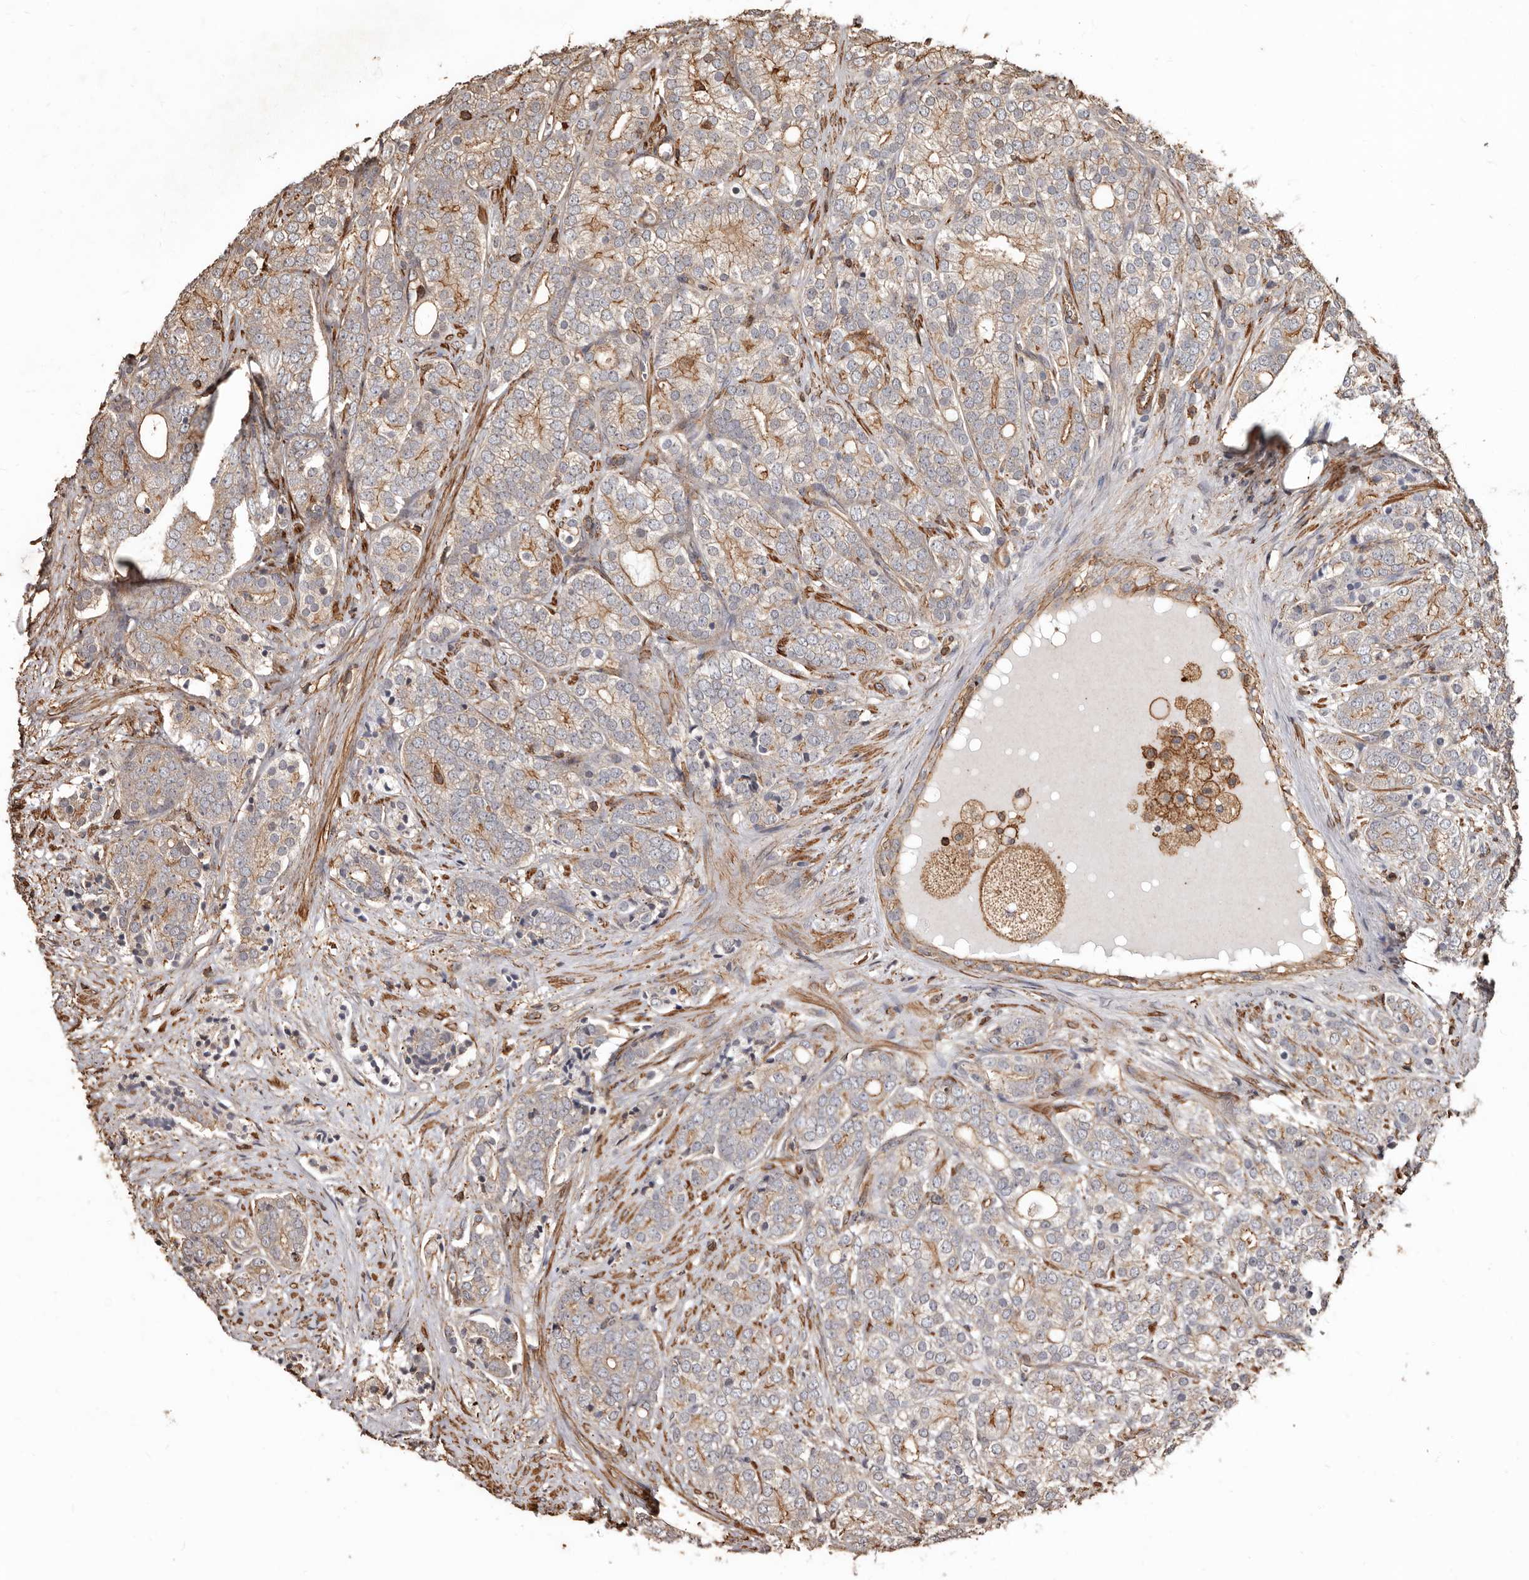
{"staining": {"intensity": "weak", "quantity": ">75%", "location": "cytoplasmic/membranous"}, "tissue": "prostate cancer", "cell_type": "Tumor cells", "image_type": "cancer", "snomed": [{"axis": "morphology", "description": "Adenocarcinoma, High grade"}, {"axis": "topography", "description": "Prostate"}], "caption": "IHC (DAB (3,3'-diaminobenzidine)) staining of human high-grade adenocarcinoma (prostate) shows weak cytoplasmic/membranous protein expression in approximately >75% of tumor cells.", "gene": "GSK3A", "patient": {"sex": "male", "age": 57}}